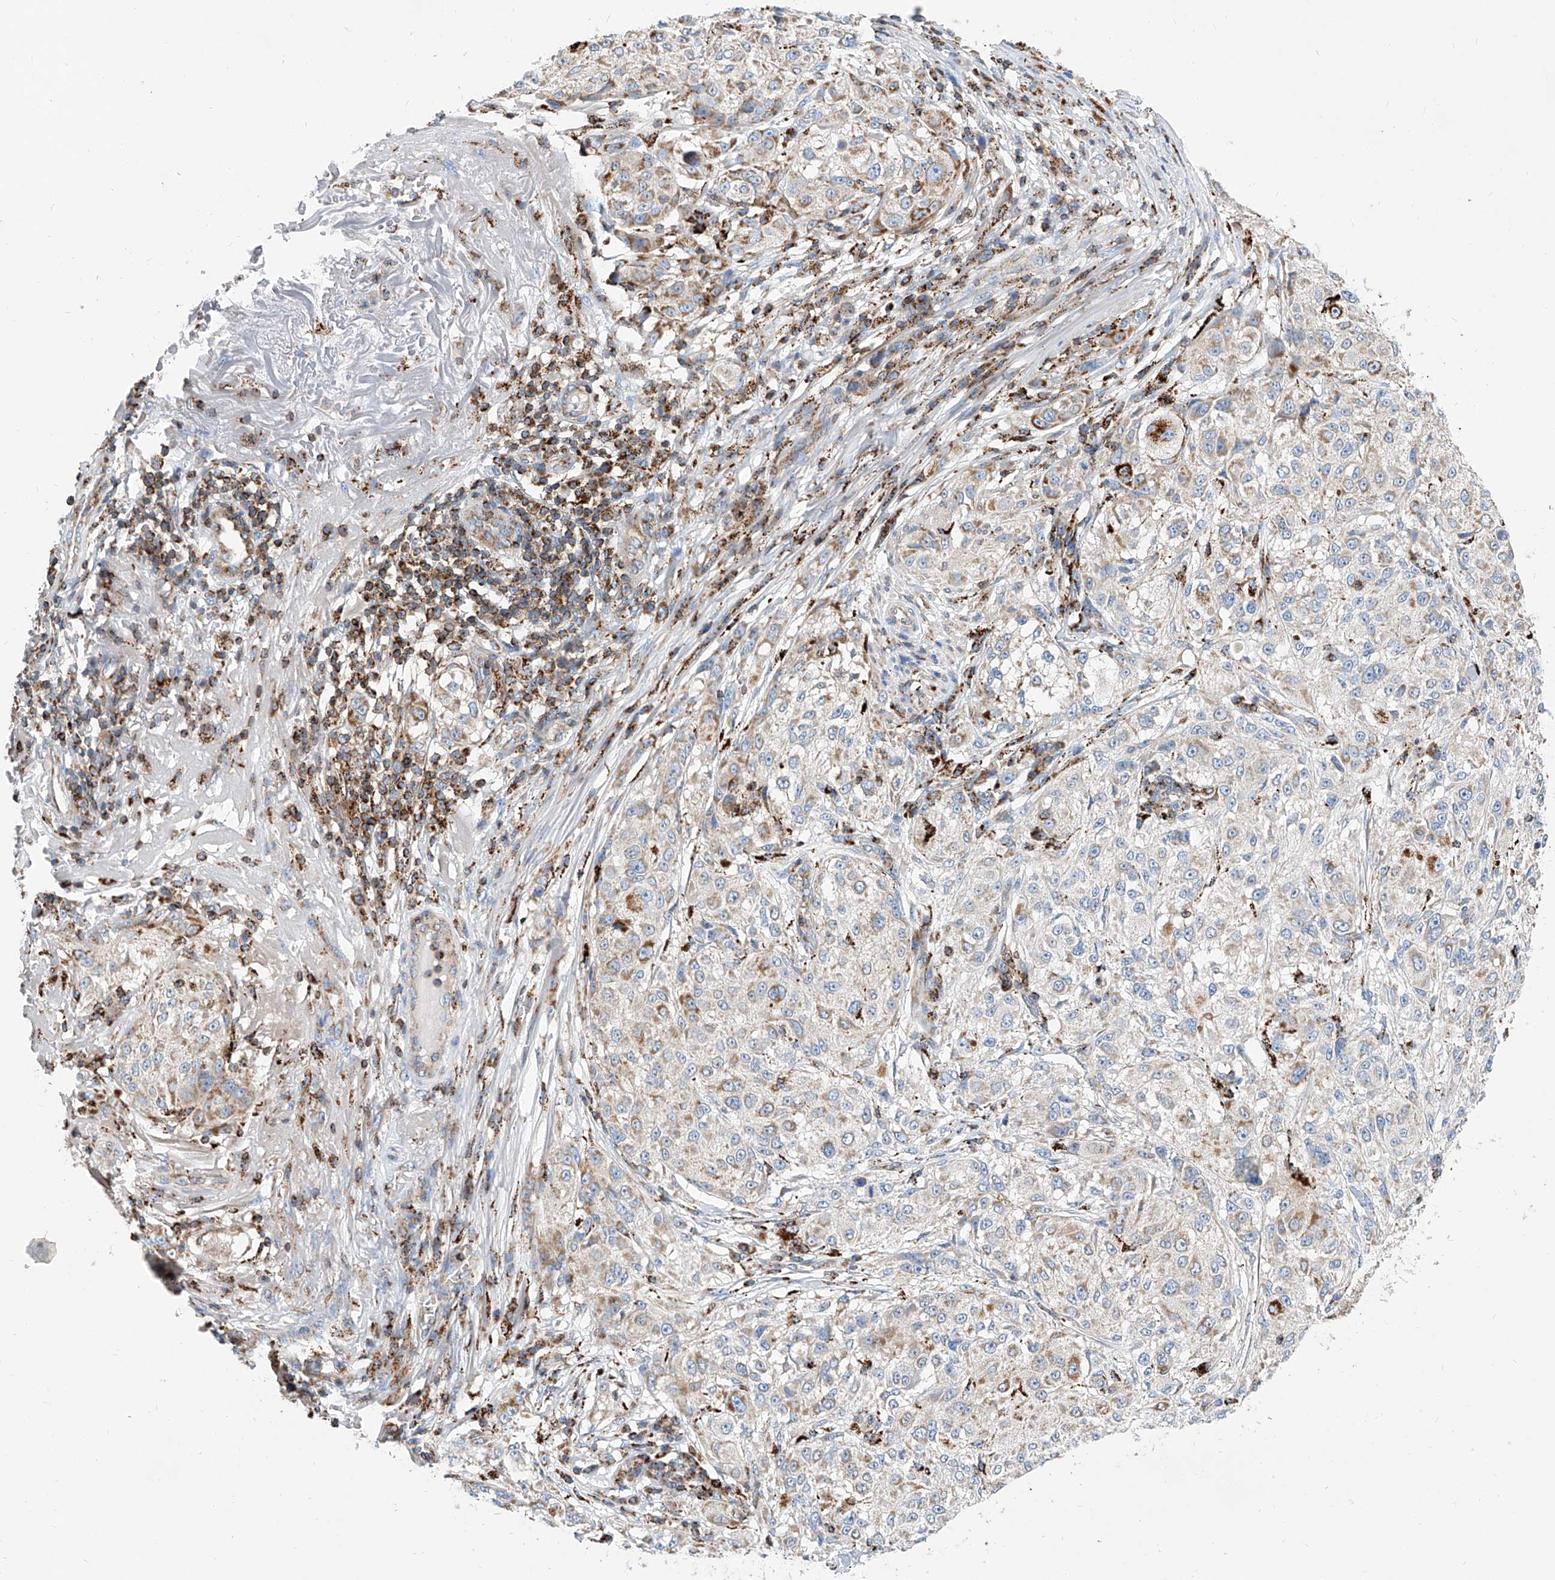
{"staining": {"intensity": "weak", "quantity": "<25%", "location": "cytoplasmic/membranous"}, "tissue": "melanoma", "cell_type": "Tumor cells", "image_type": "cancer", "snomed": [{"axis": "morphology", "description": "Necrosis, NOS"}, {"axis": "morphology", "description": "Malignant melanoma, NOS"}, {"axis": "topography", "description": "Skin"}], "caption": "Protein analysis of malignant melanoma demonstrates no significant positivity in tumor cells. (Stains: DAB IHC with hematoxylin counter stain, Microscopy: brightfield microscopy at high magnification).", "gene": "CPNE5", "patient": {"sex": "female", "age": 87}}